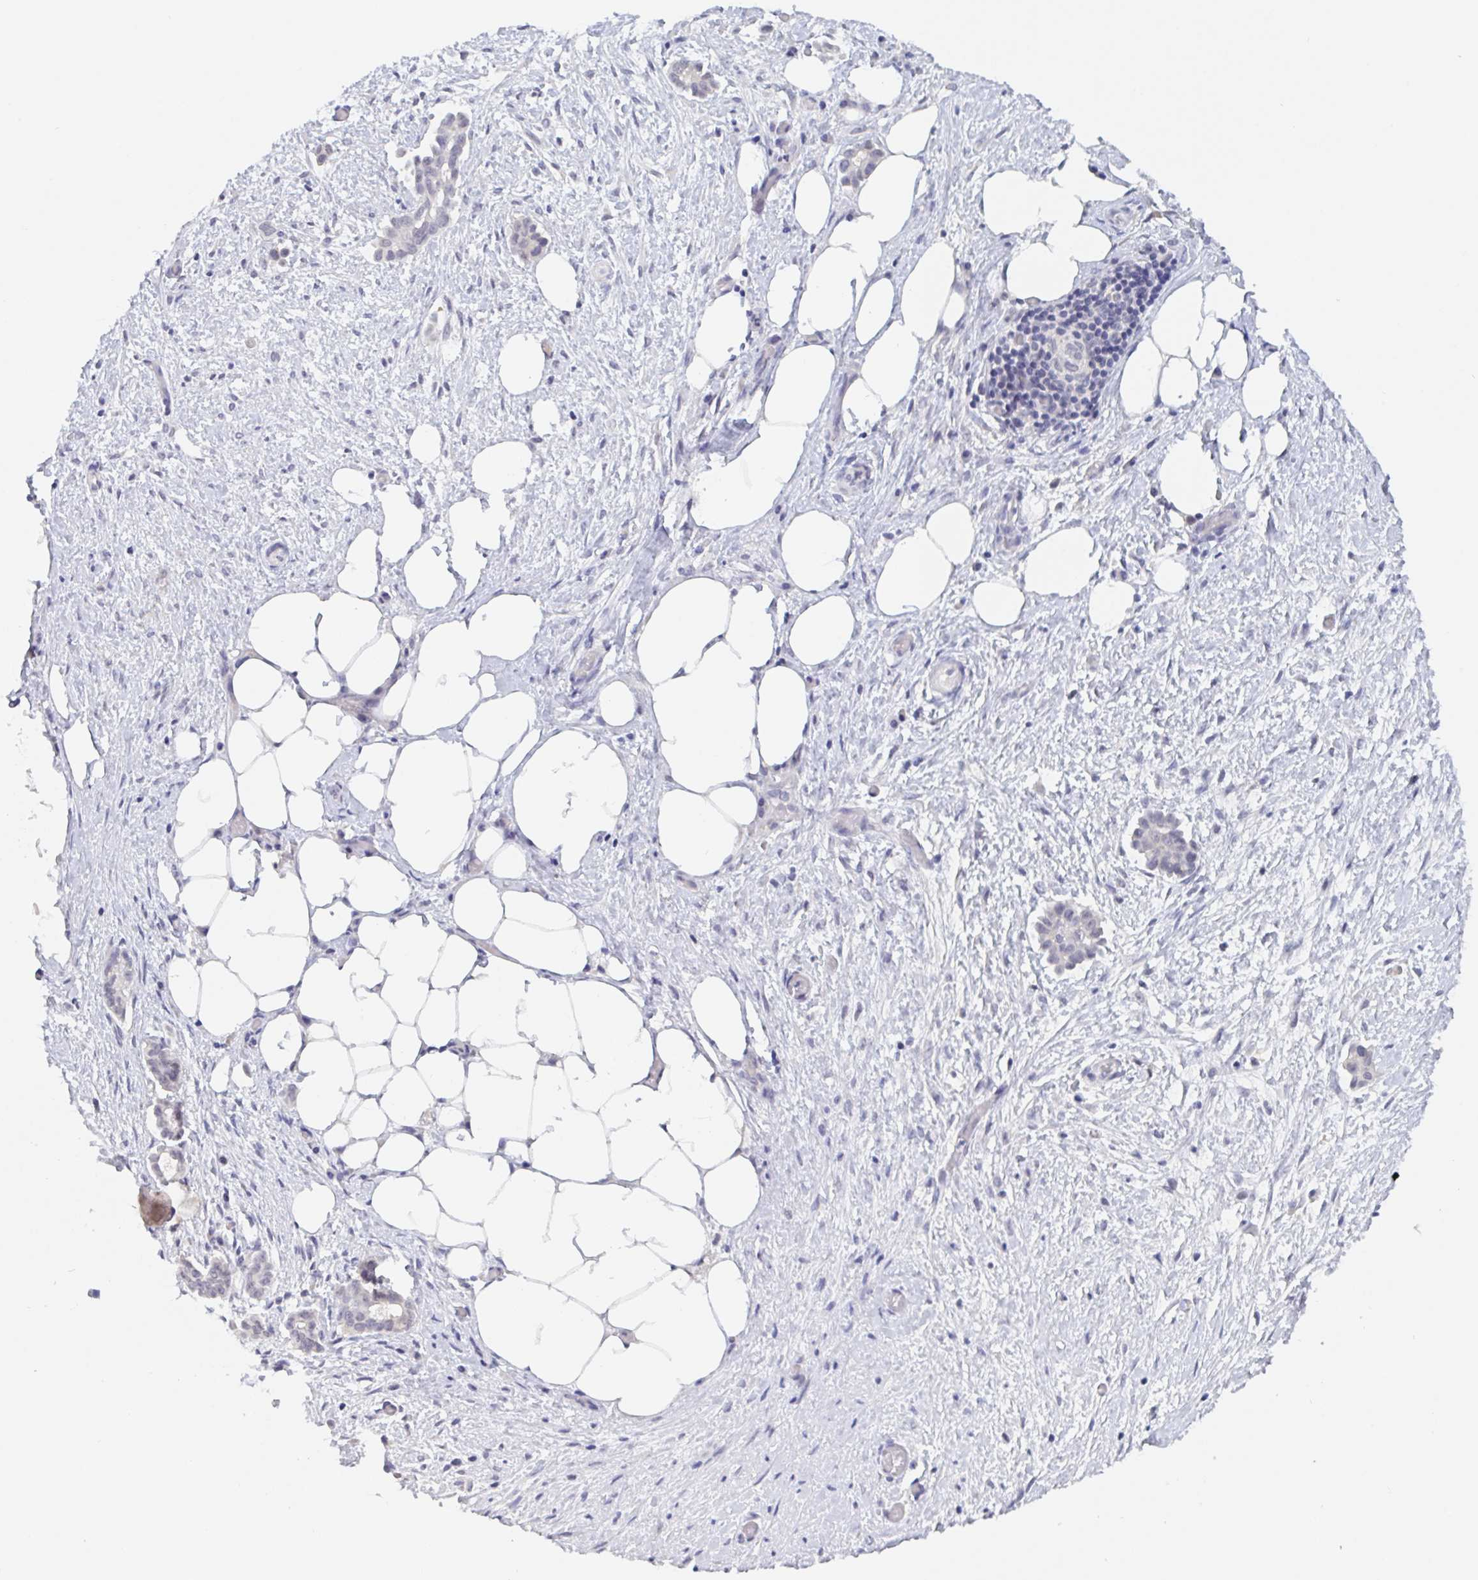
{"staining": {"intensity": "negative", "quantity": "none", "location": "none"}, "tissue": "ovarian cancer", "cell_type": "Tumor cells", "image_type": "cancer", "snomed": [{"axis": "morphology", "description": "Cystadenocarcinoma, serous, NOS"}, {"axis": "topography", "description": "Ovary"}], "caption": "Tumor cells show no significant staining in ovarian cancer.", "gene": "SERPINB13", "patient": {"sex": "female", "age": 50}}